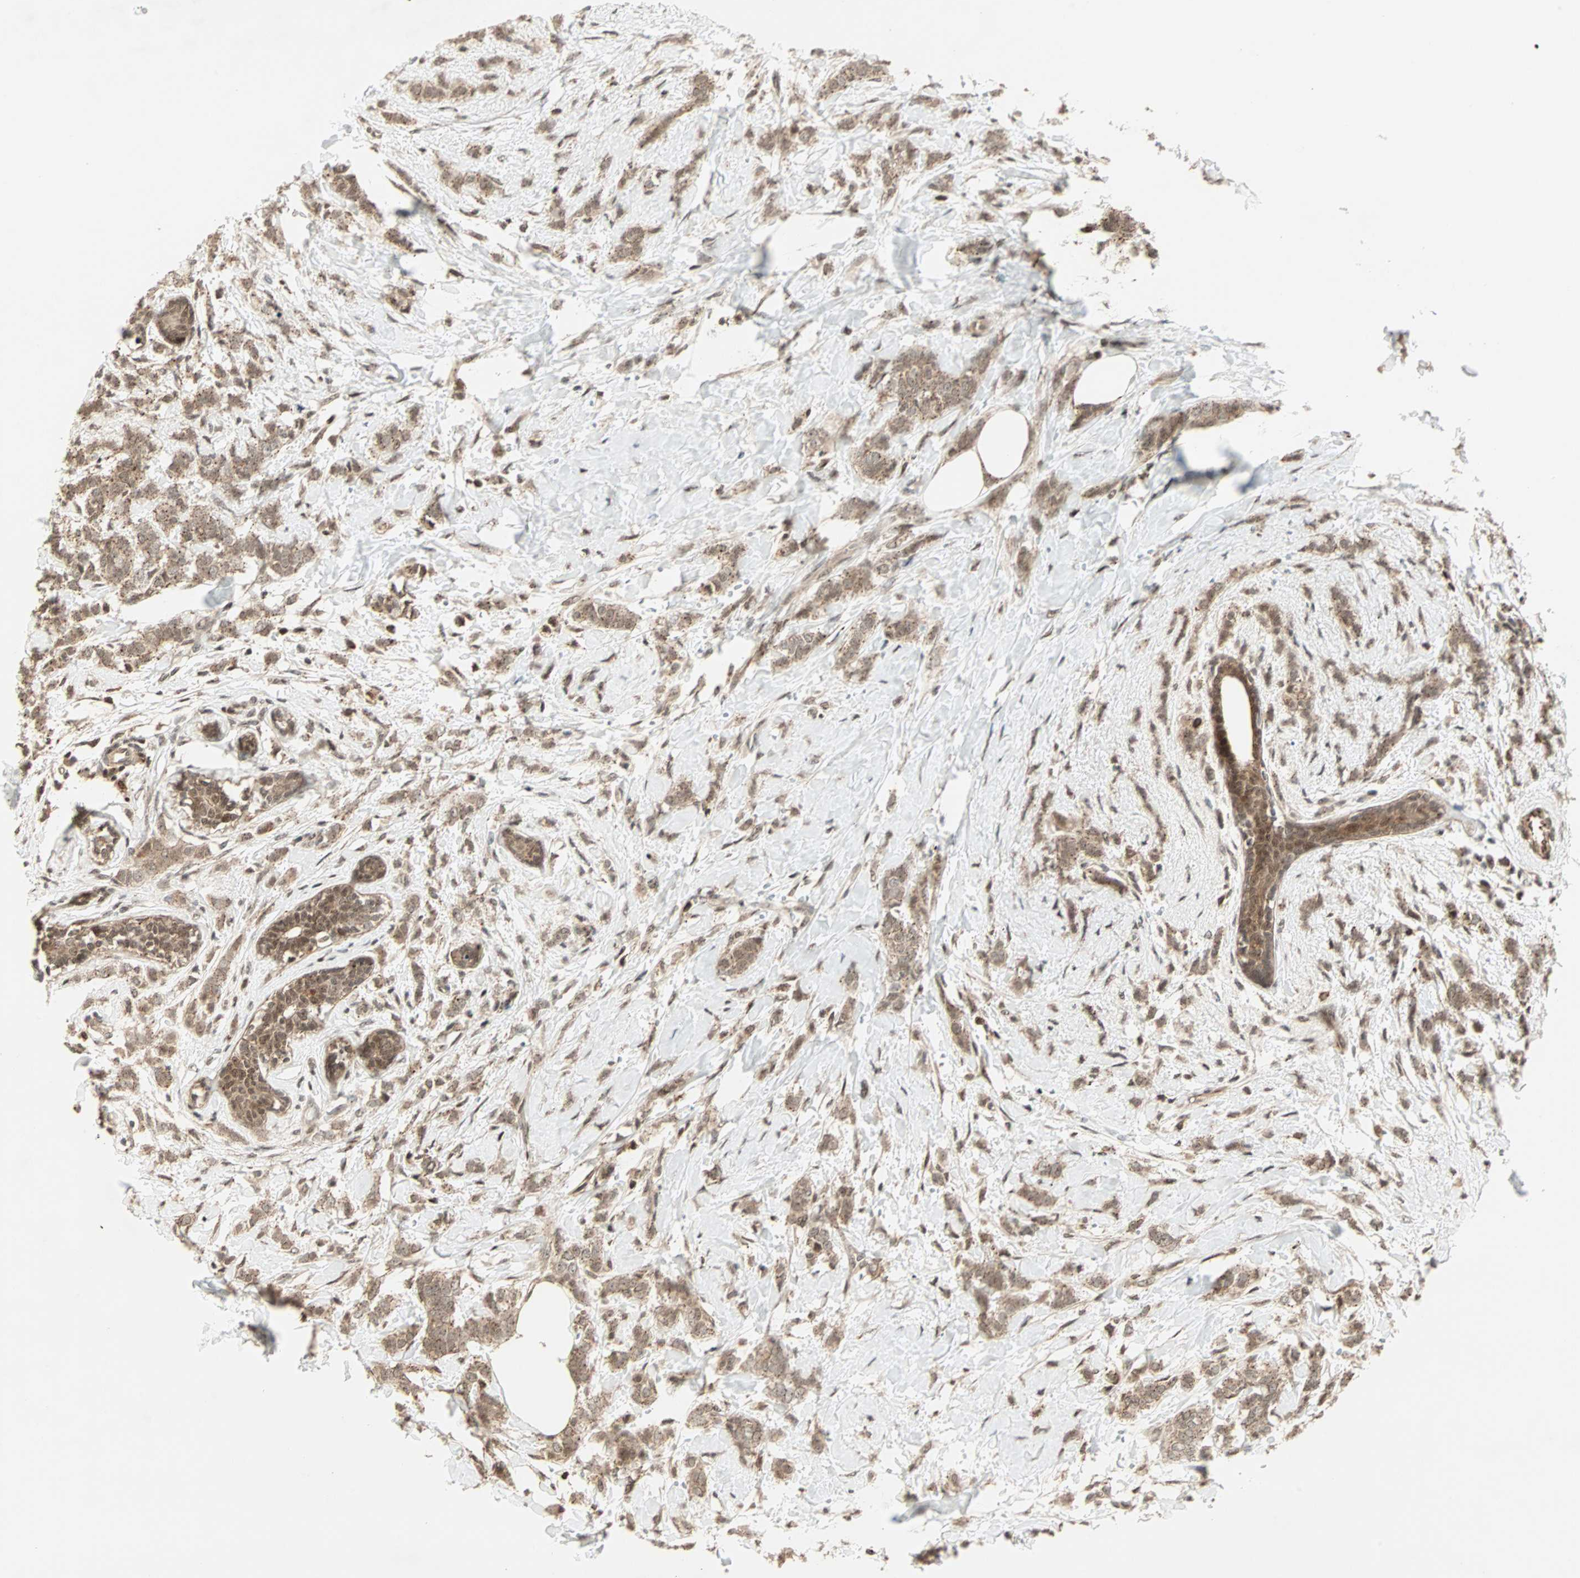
{"staining": {"intensity": "moderate", "quantity": ">75%", "location": "cytoplasmic/membranous,nuclear"}, "tissue": "breast cancer", "cell_type": "Tumor cells", "image_type": "cancer", "snomed": [{"axis": "morphology", "description": "Lobular carcinoma, in situ"}, {"axis": "morphology", "description": "Lobular carcinoma"}, {"axis": "topography", "description": "Breast"}], "caption": "A medium amount of moderate cytoplasmic/membranous and nuclear expression is present in about >75% of tumor cells in lobular carcinoma in situ (breast) tissue.", "gene": "ZBED9", "patient": {"sex": "female", "age": 41}}